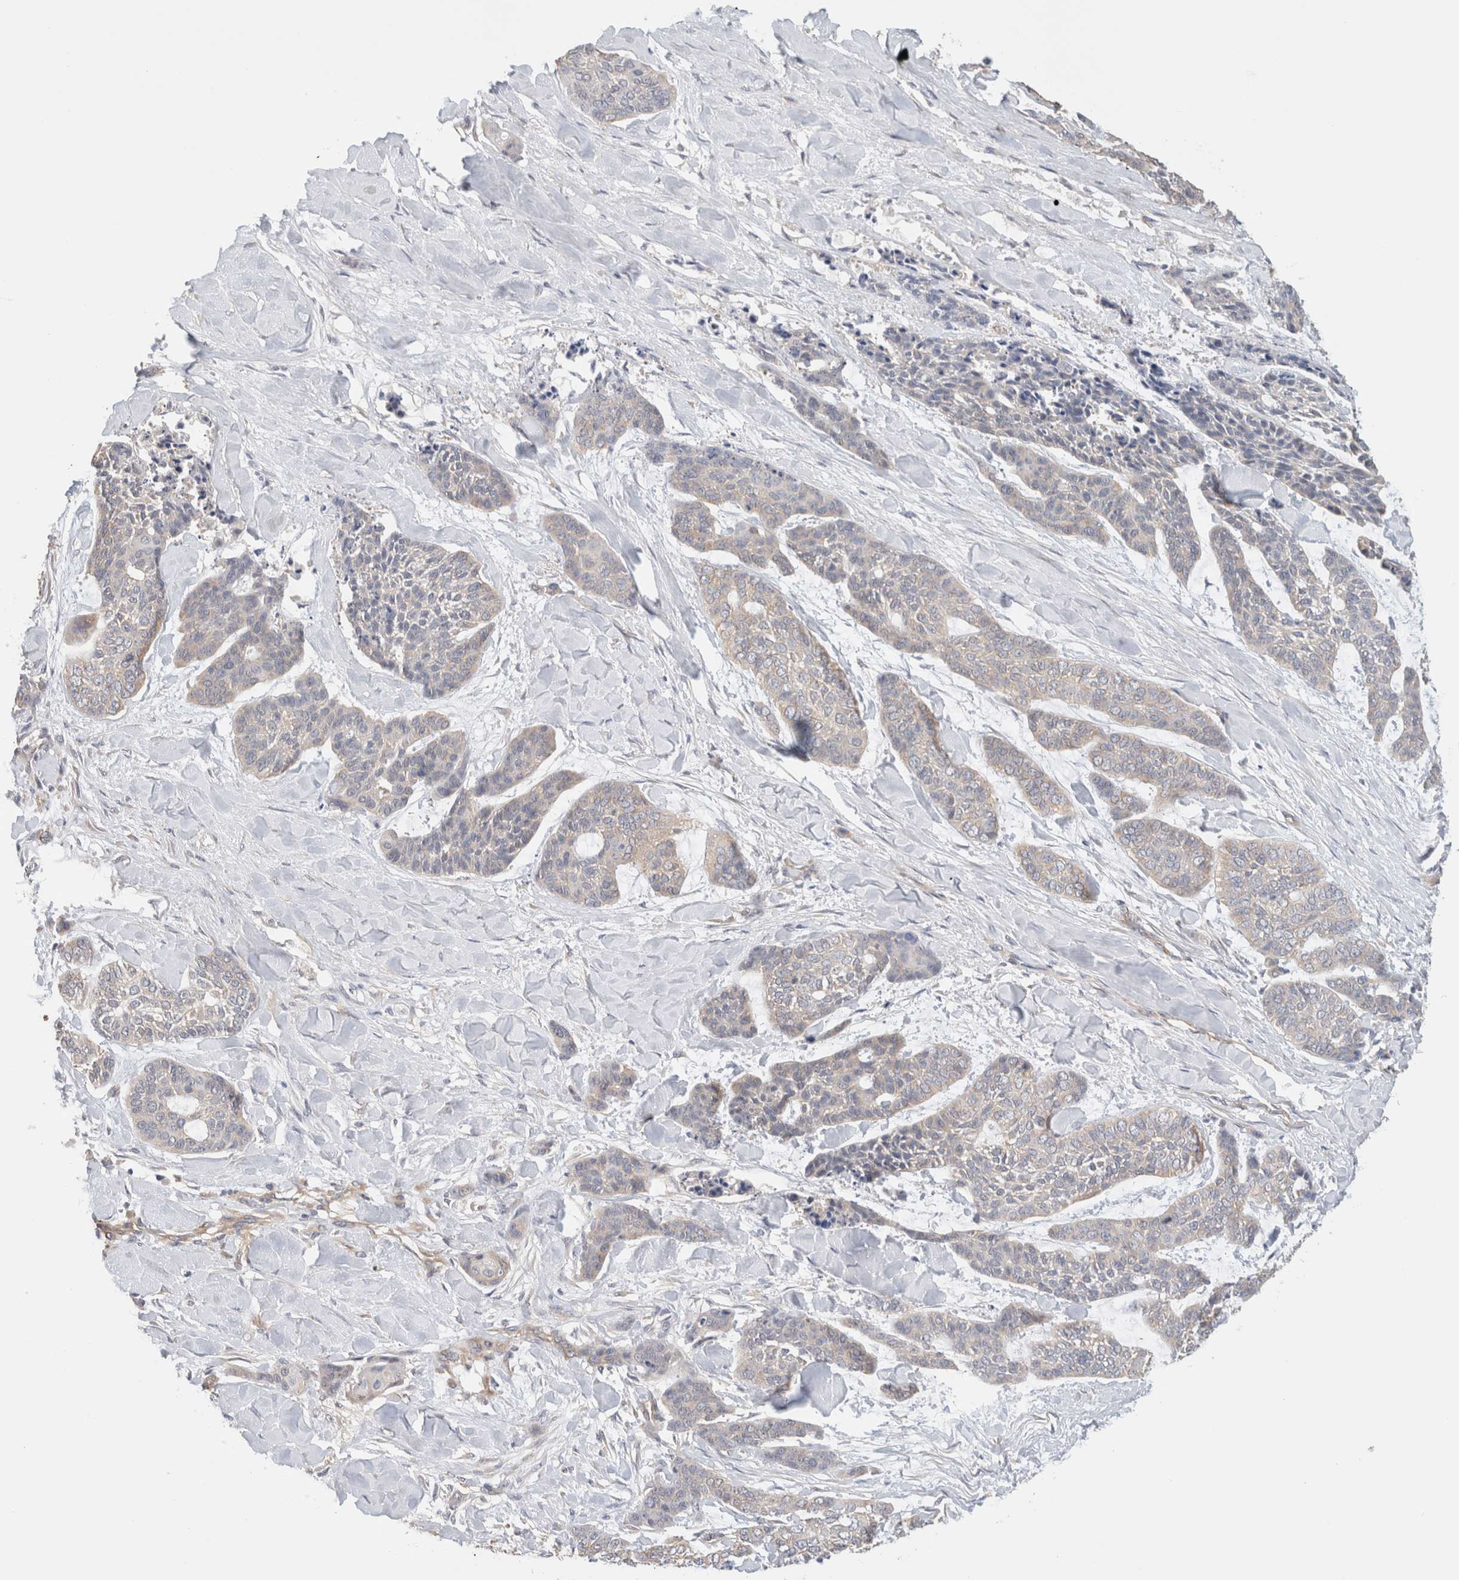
{"staining": {"intensity": "negative", "quantity": "none", "location": "none"}, "tissue": "skin cancer", "cell_type": "Tumor cells", "image_type": "cancer", "snomed": [{"axis": "morphology", "description": "Basal cell carcinoma"}, {"axis": "topography", "description": "Skin"}], "caption": "This is an immunohistochemistry (IHC) image of human basal cell carcinoma (skin). There is no positivity in tumor cells.", "gene": "CFAP418", "patient": {"sex": "female", "age": 64}}